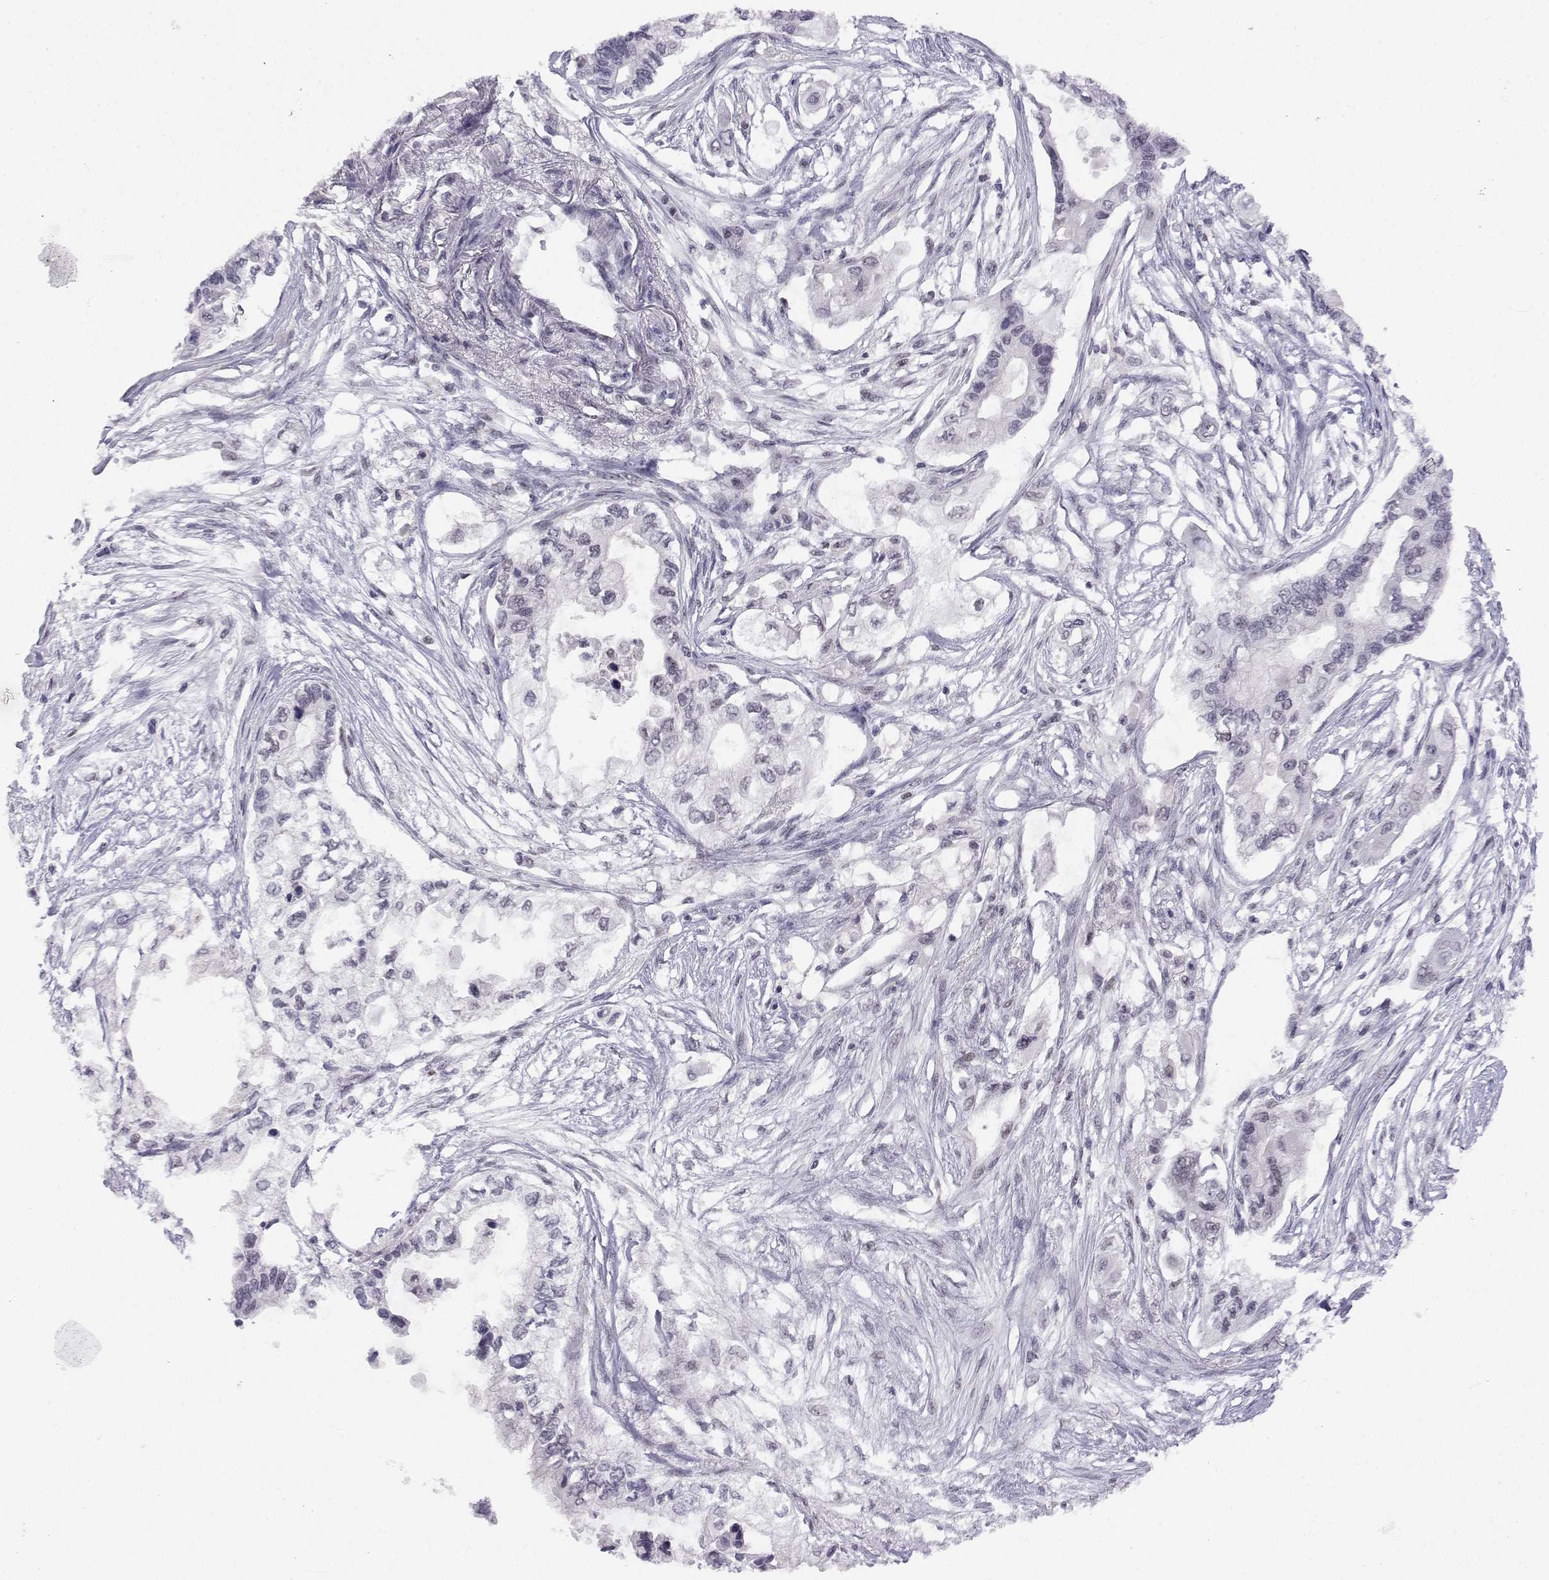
{"staining": {"intensity": "negative", "quantity": "none", "location": "none"}, "tissue": "pancreatic cancer", "cell_type": "Tumor cells", "image_type": "cancer", "snomed": [{"axis": "morphology", "description": "Adenocarcinoma, NOS"}, {"axis": "topography", "description": "Pancreas"}], "caption": "Tumor cells show no significant protein expression in pancreatic adenocarcinoma.", "gene": "MED26", "patient": {"sex": "female", "age": 63}}